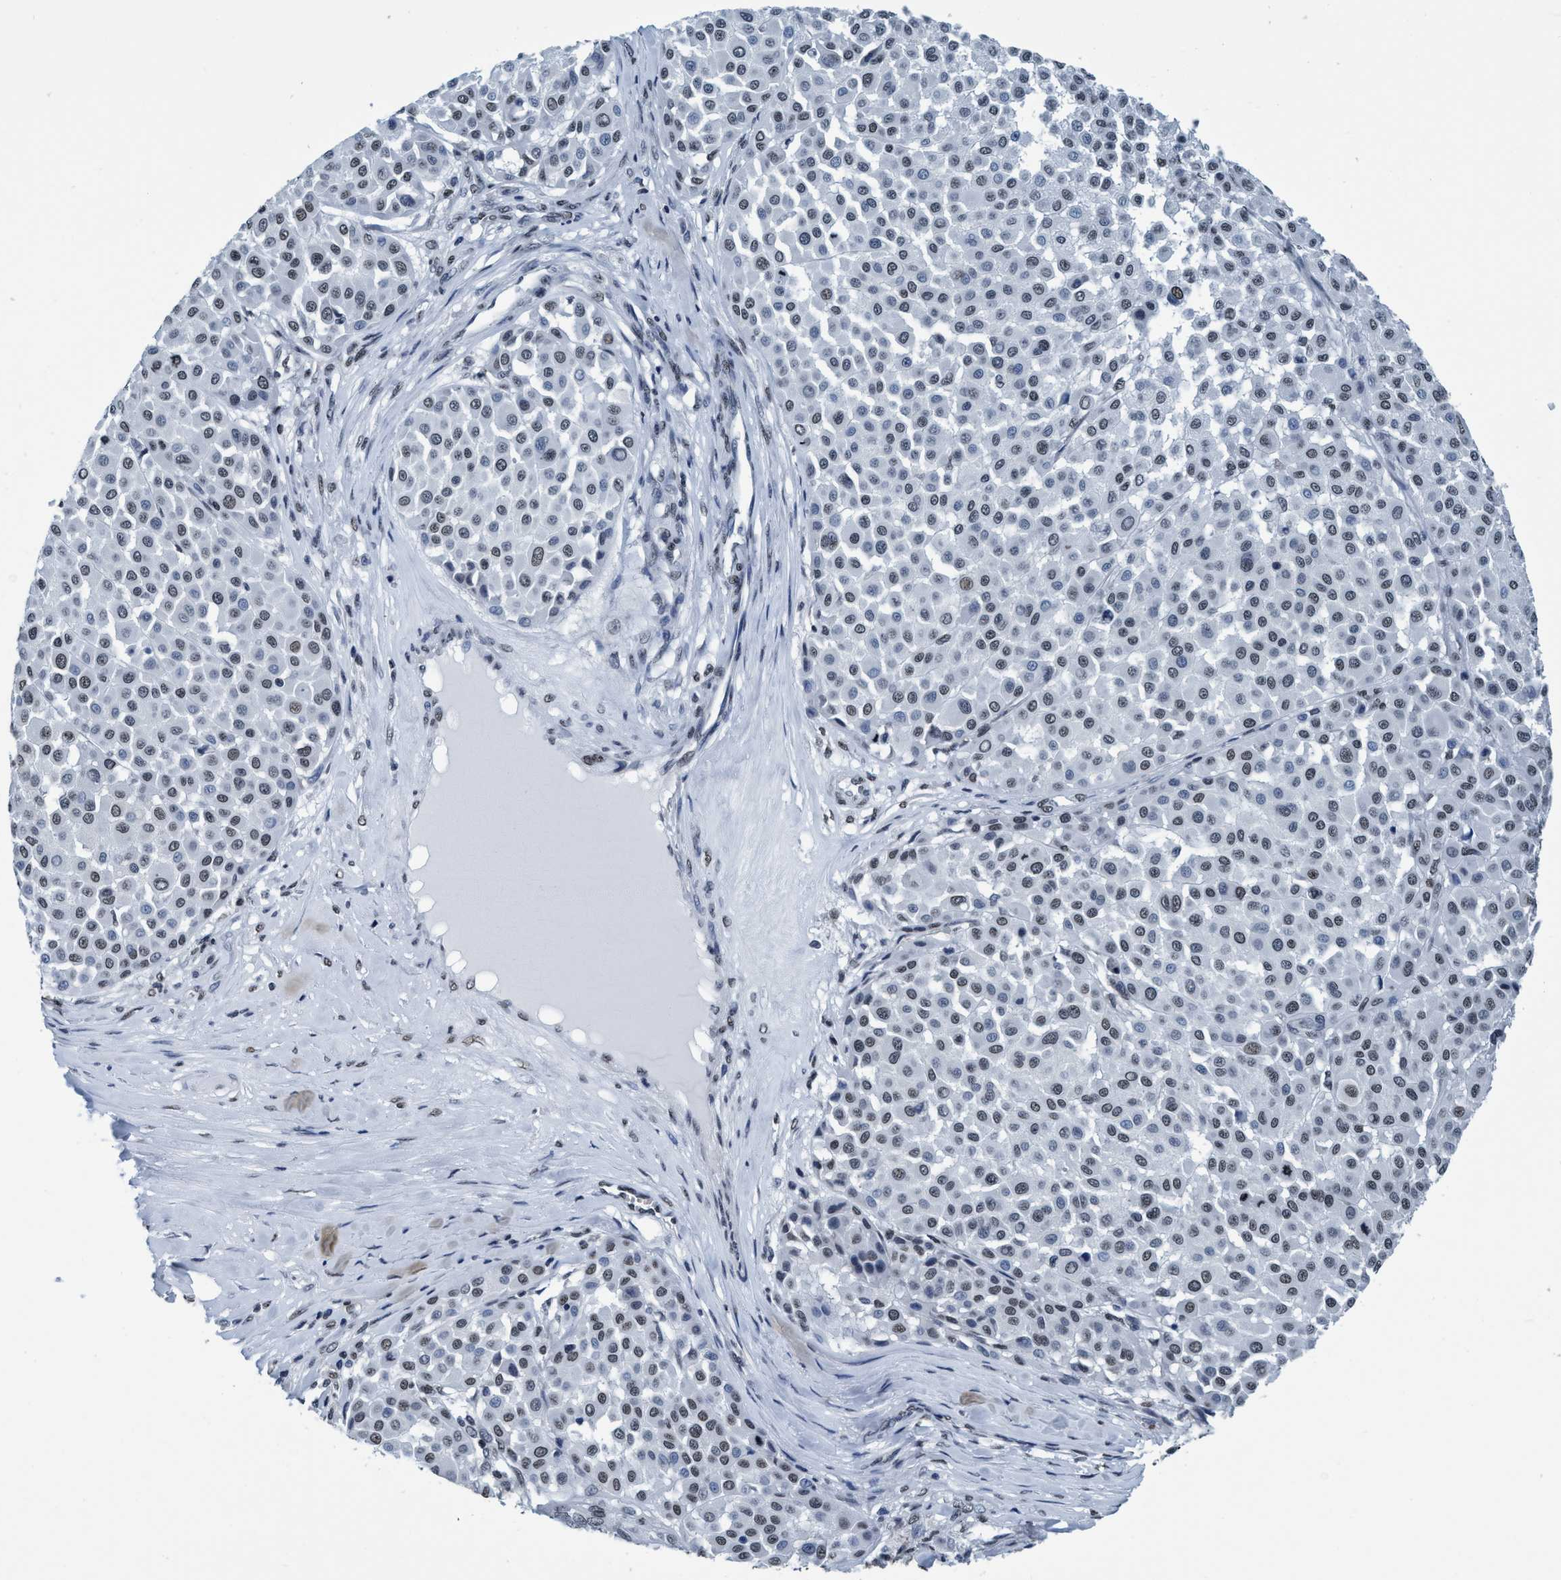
{"staining": {"intensity": "weak", "quantity": ">75%", "location": "nuclear"}, "tissue": "melanoma", "cell_type": "Tumor cells", "image_type": "cancer", "snomed": [{"axis": "morphology", "description": "Malignant melanoma, Metastatic site"}, {"axis": "topography", "description": "Soft tissue"}], "caption": "Protein expression analysis of malignant melanoma (metastatic site) displays weak nuclear expression in approximately >75% of tumor cells.", "gene": "CCNE2", "patient": {"sex": "male", "age": 41}}